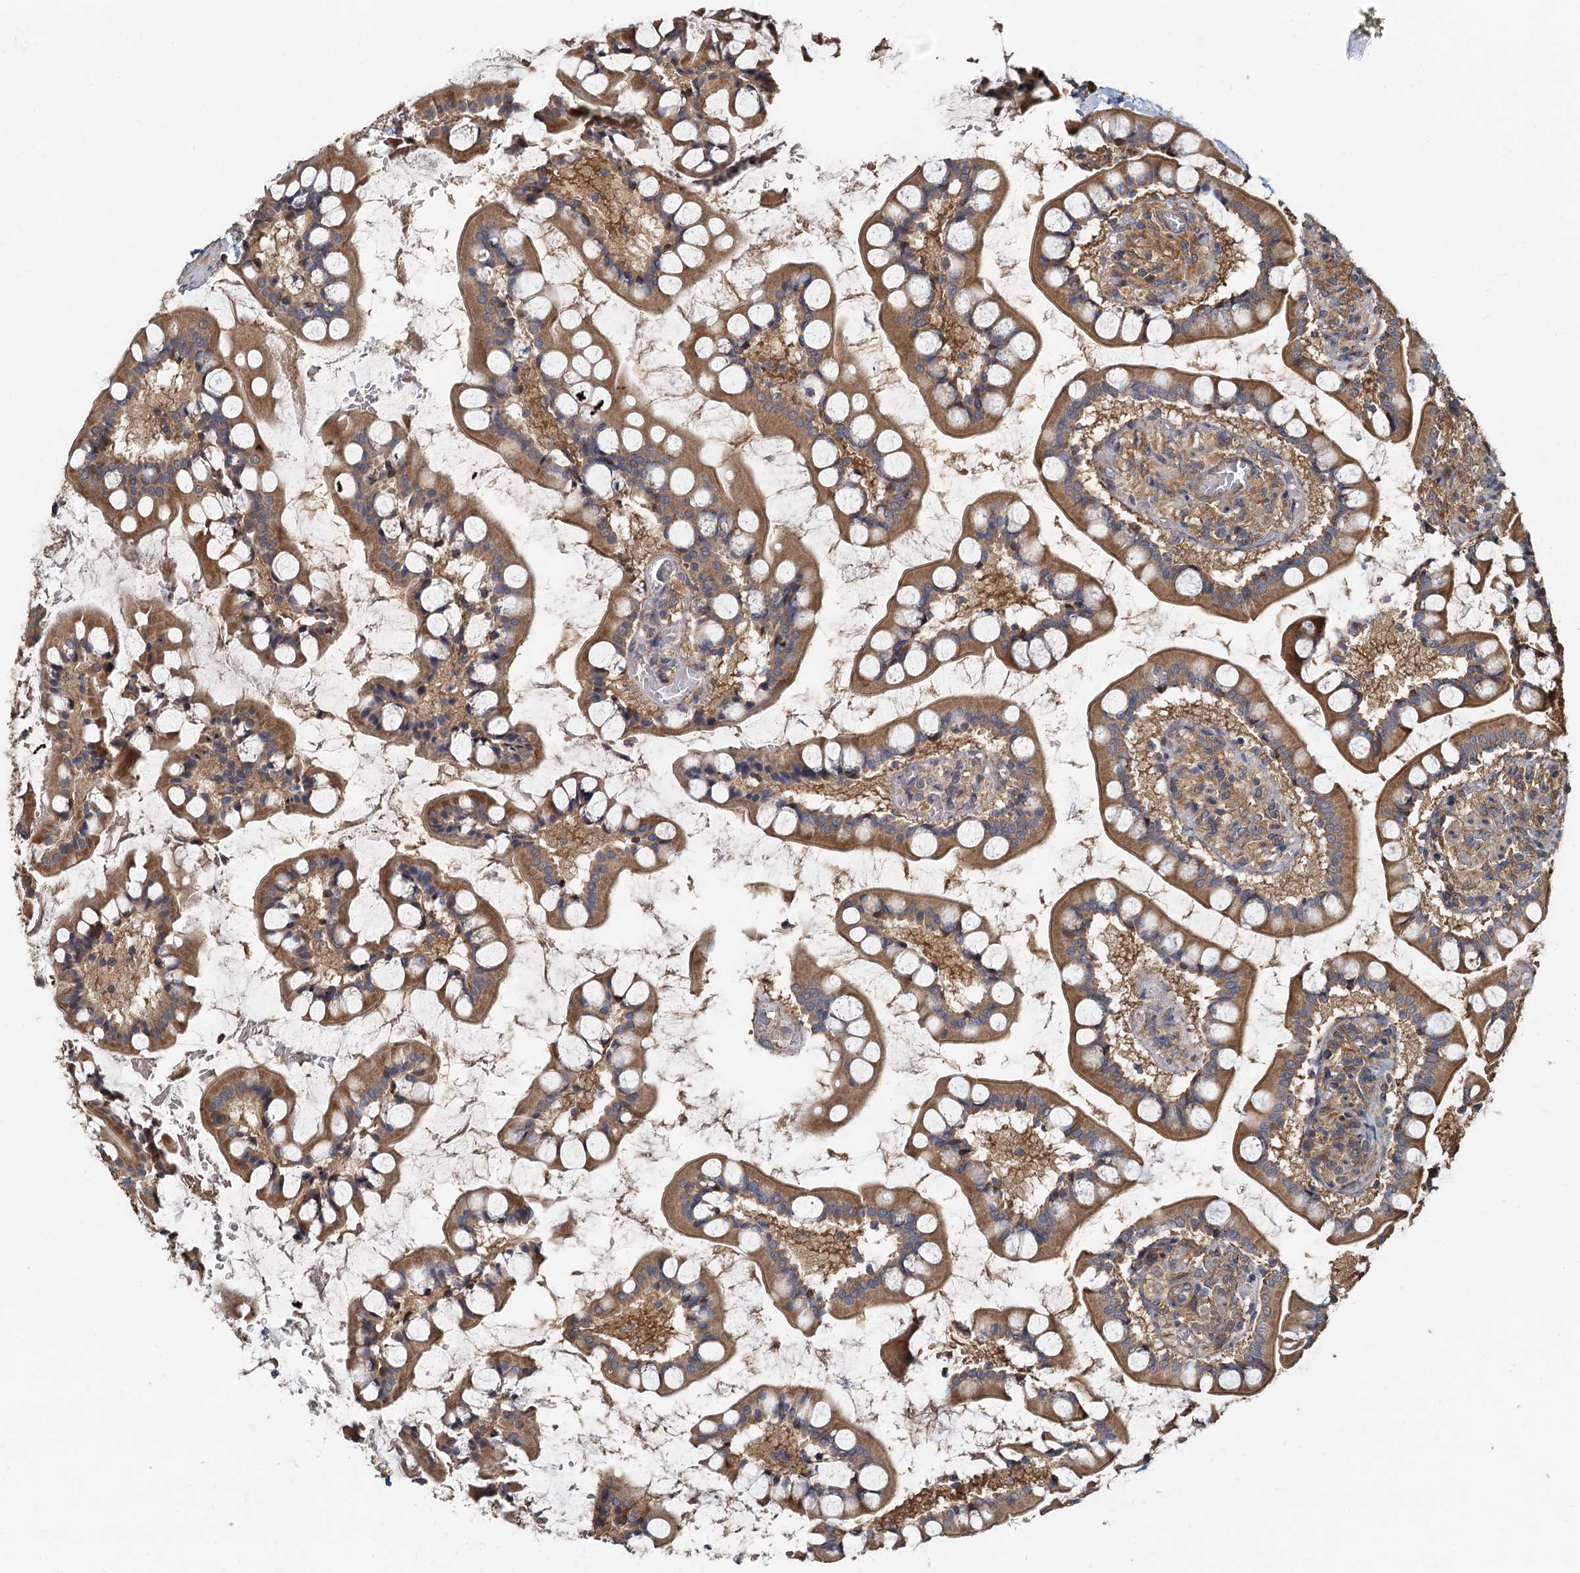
{"staining": {"intensity": "moderate", "quantity": ">75%", "location": "cytoplasmic/membranous"}, "tissue": "small intestine", "cell_type": "Glandular cells", "image_type": "normal", "snomed": [{"axis": "morphology", "description": "Normal tissue, NOS"}, {"axis": "topography", "description": "Small intestine"}], "caption": "DAB (3,3'-diaminobenzidine) immunohistochemical staining of benign human small intestine exhibits moderate cytoplasmic/membranous protein positivity in about >75% of glandular cells.", "gene": "HYI", "patient": {"sex": "male", "age": 52}}